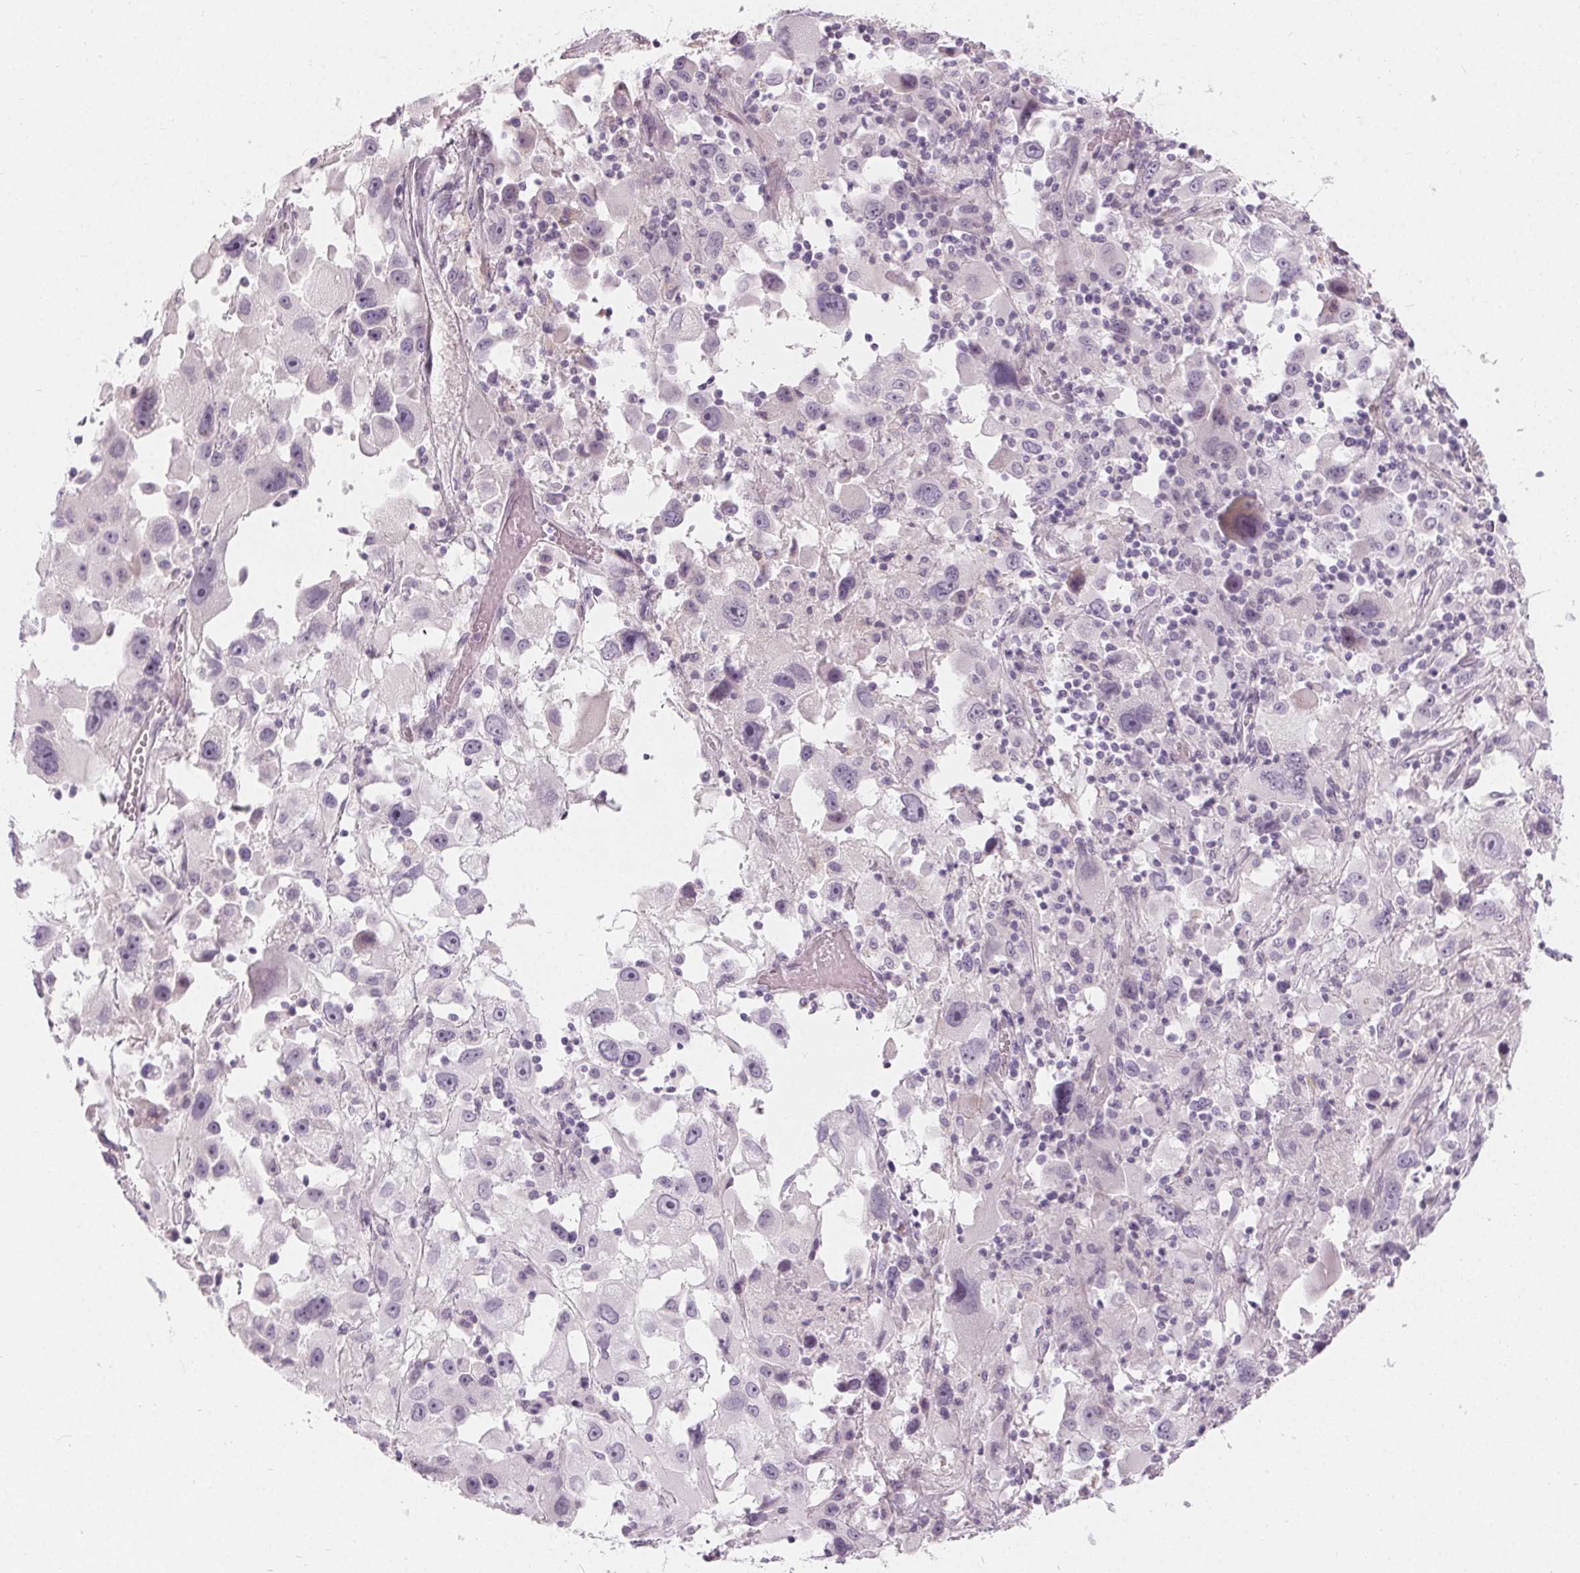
{"staining": {"intensity": "negative", "quantity": "none", "location": "none"}, "tissue": "melanoma", "cell_type": "Tumor cells", "image_type": "cancer", "snomed": [{"axis": "morphology", "description": "Malignant melanoma, Metastatic site"}, {"axis": "topography", "description": "Soft tissue"}], "caption": "The histopathology image displays no staining of tumor cells in melanoma. (DAB IHC visualized using brightfield microscopy, high magnification).", "gene": "HOPX", "patient": {"sex": "male", "age": 50}}